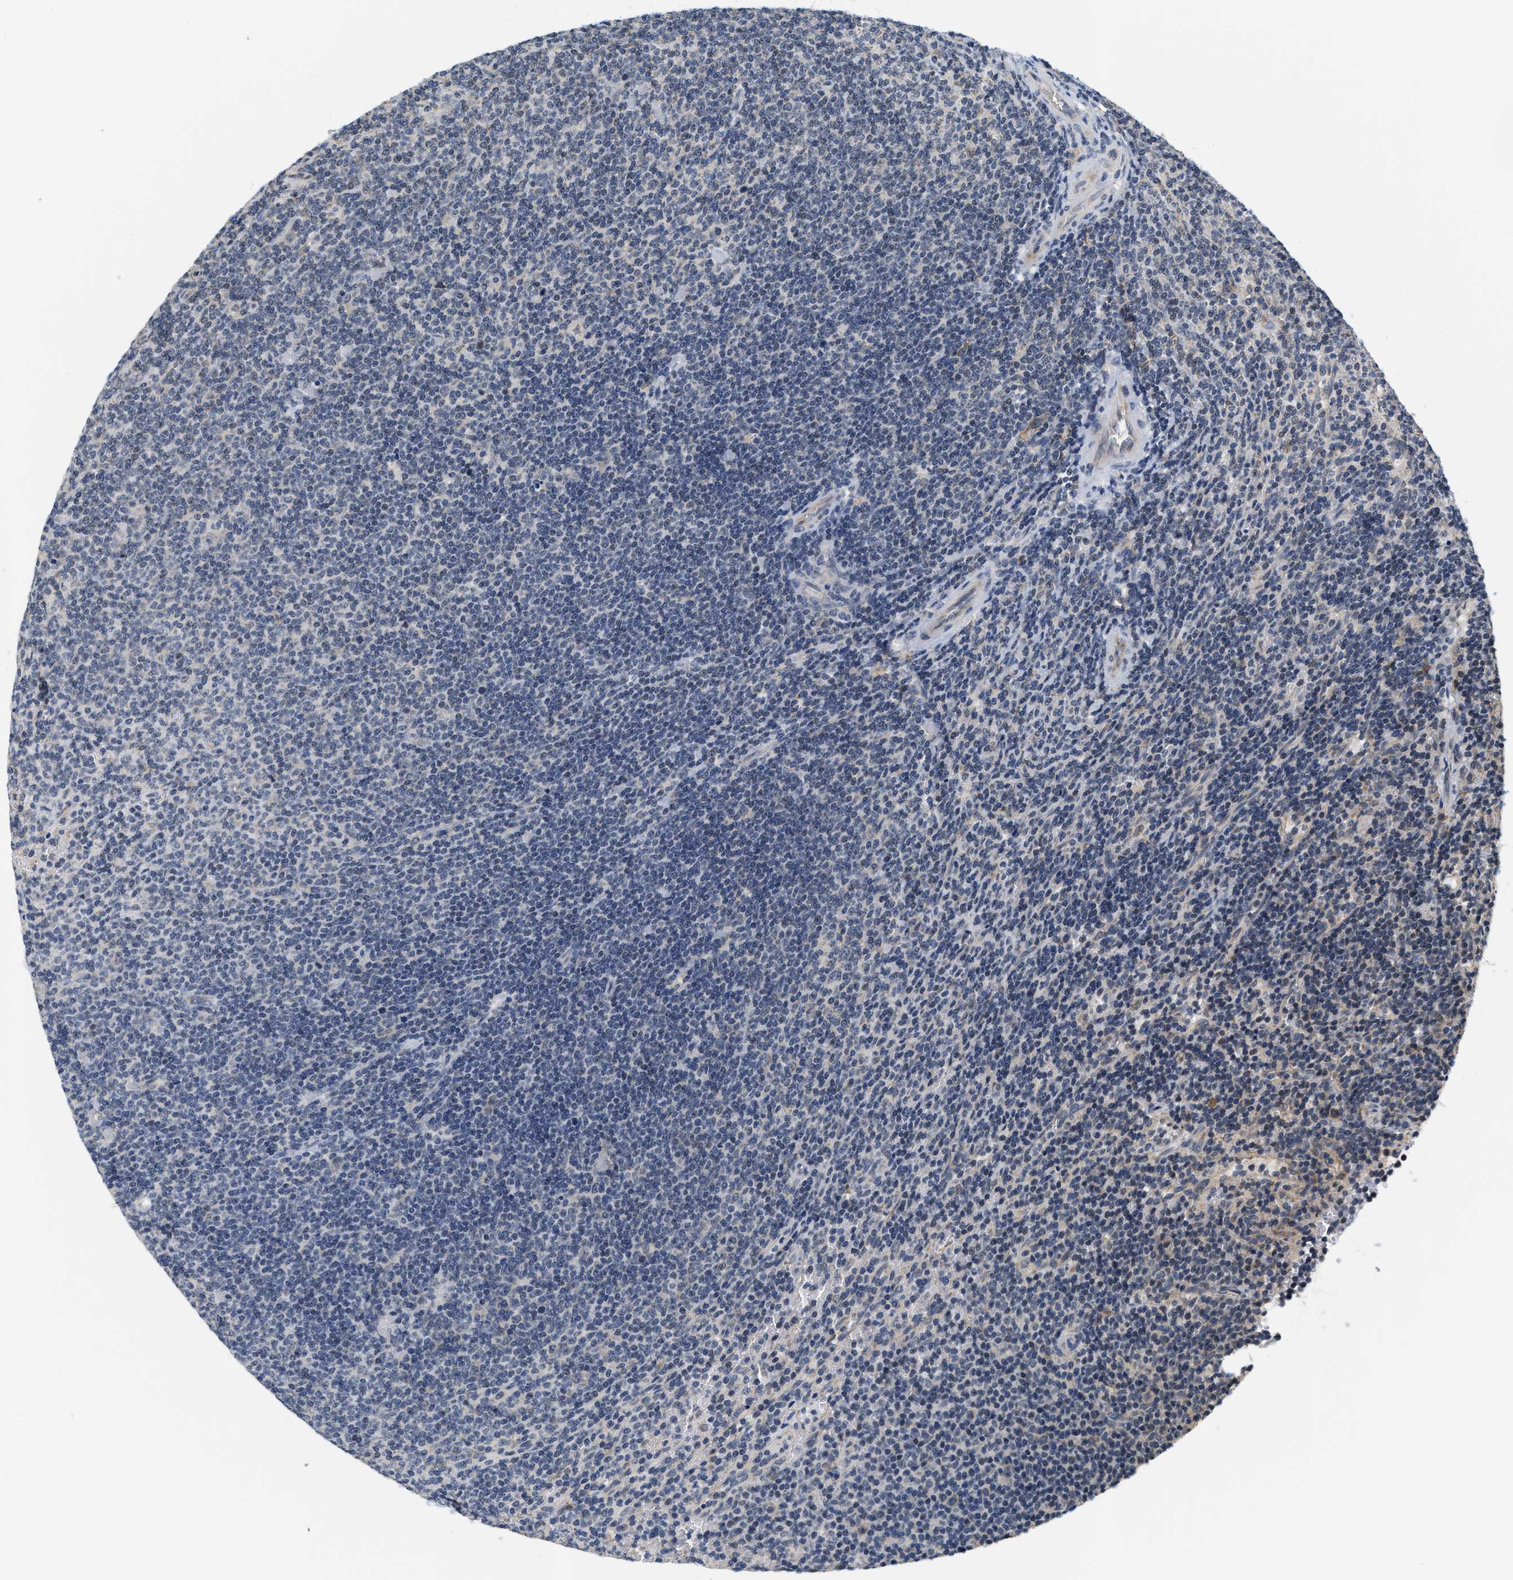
{"staining": {"intensity": "negative", "quantity": "none", "location": "none"}, "tissue": "lymphoma", "cell_type": "Tumor cells", "image_type": "cancer", "snomed": [{"axis": "morphology", "description": "Malignant lymphoma, non-Hodgkin's type, Low grade"}, {"axis": "topography", "description": "Spleen"}], "caption": "This is an immunohistochemistry micrograph of lymphoma. There is no expression in tumor cells.", "gene": "GIGYF1", "patient": {"sex": "female", "age": 50}}